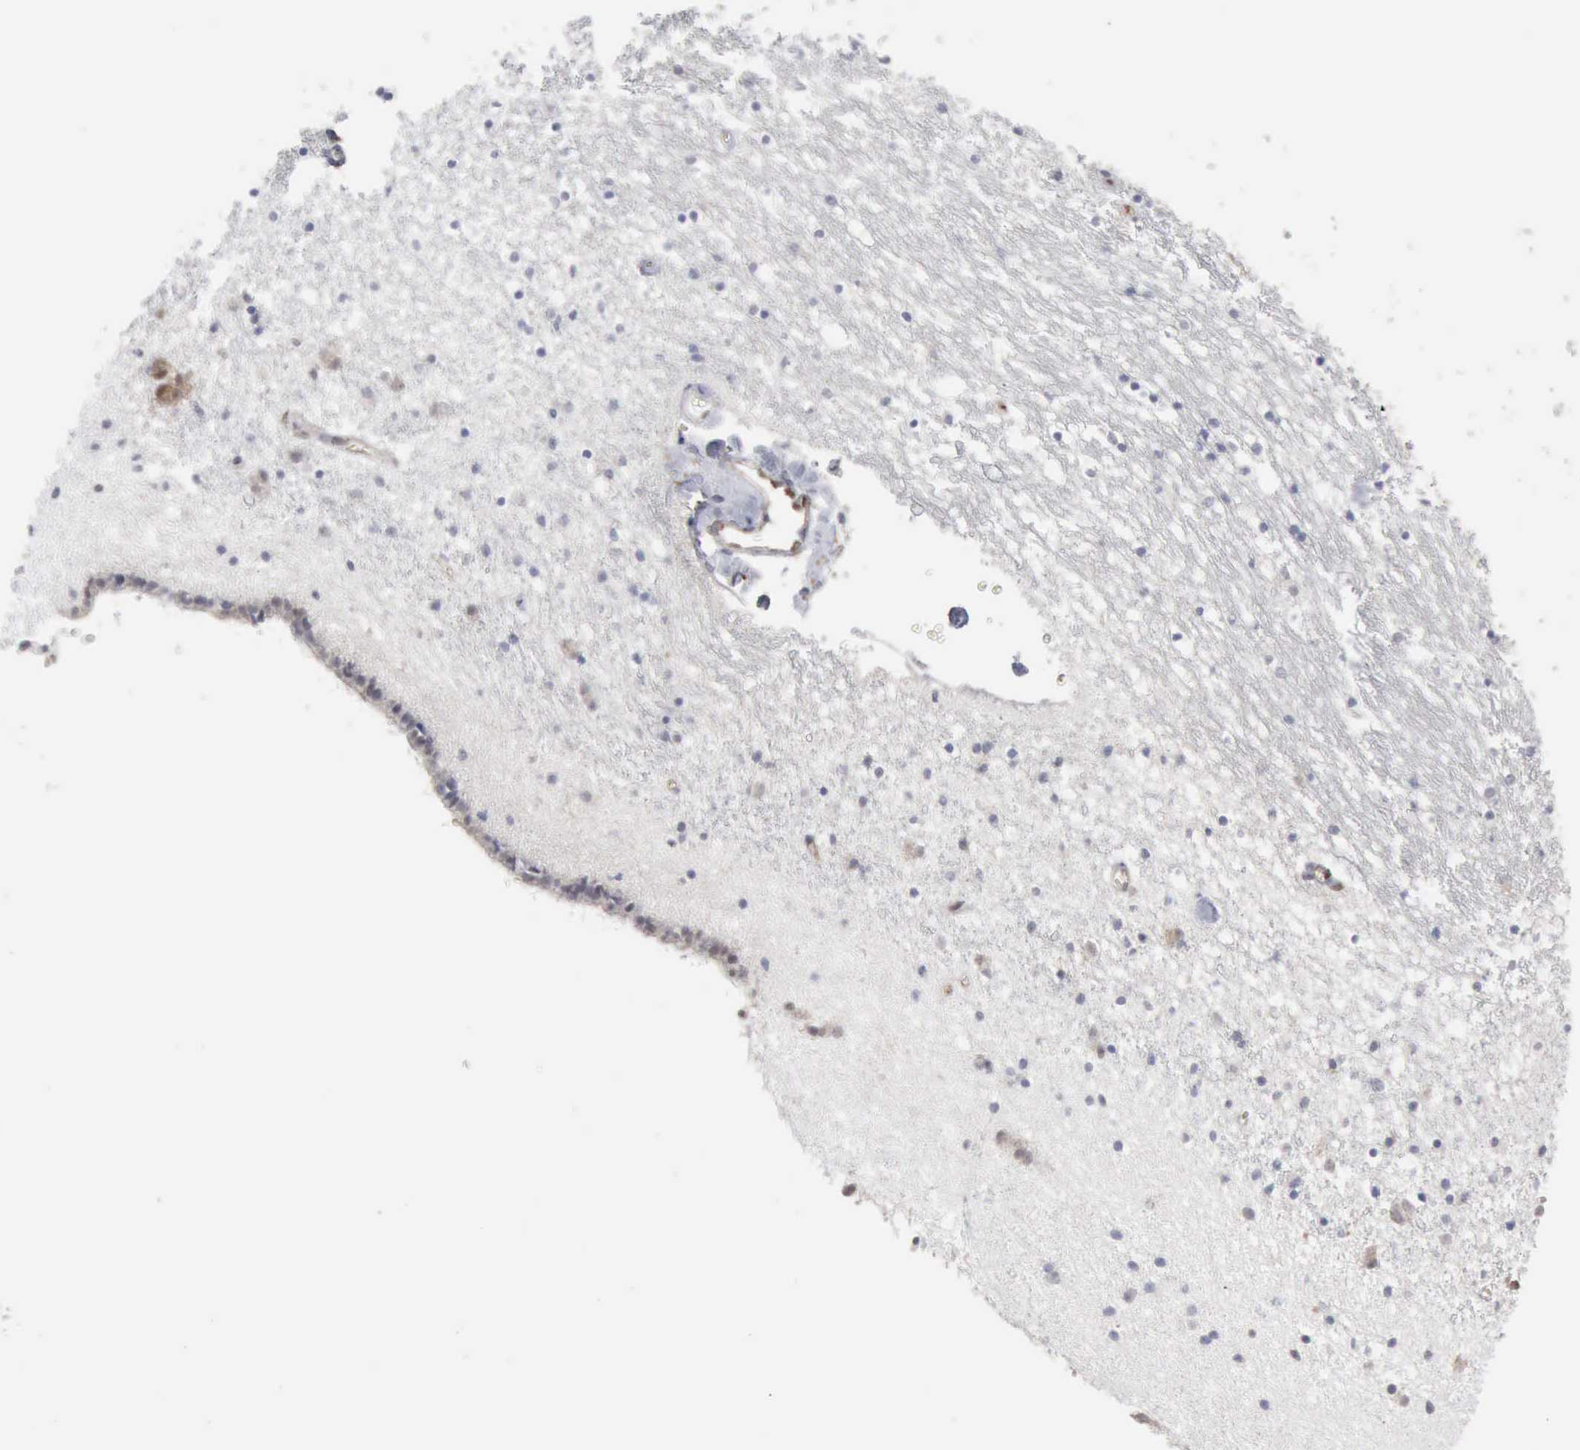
{"staining": {"intensity": "negative", "quantity": "none", "location": "none"}, "tissue": "caudate", "cell_type": "Glial cells", "image_type": "normal", "snomed": [{"axis": "morphology", "description": "Normal tissue, NOS"}, {"axis": "topography", "description": "Lateral ventricle wall"}], "caption": "An immunohistochemistry image of normal caudate is shown. There is no staining in glial cells of caudate. Brightfield microscopy of immunohistochemistry stained with DAB (brown) and hematoxylin (blue), captured at high magnification.", "gene": "STAT1", "patient": {"sex": "male", "age": 45}}